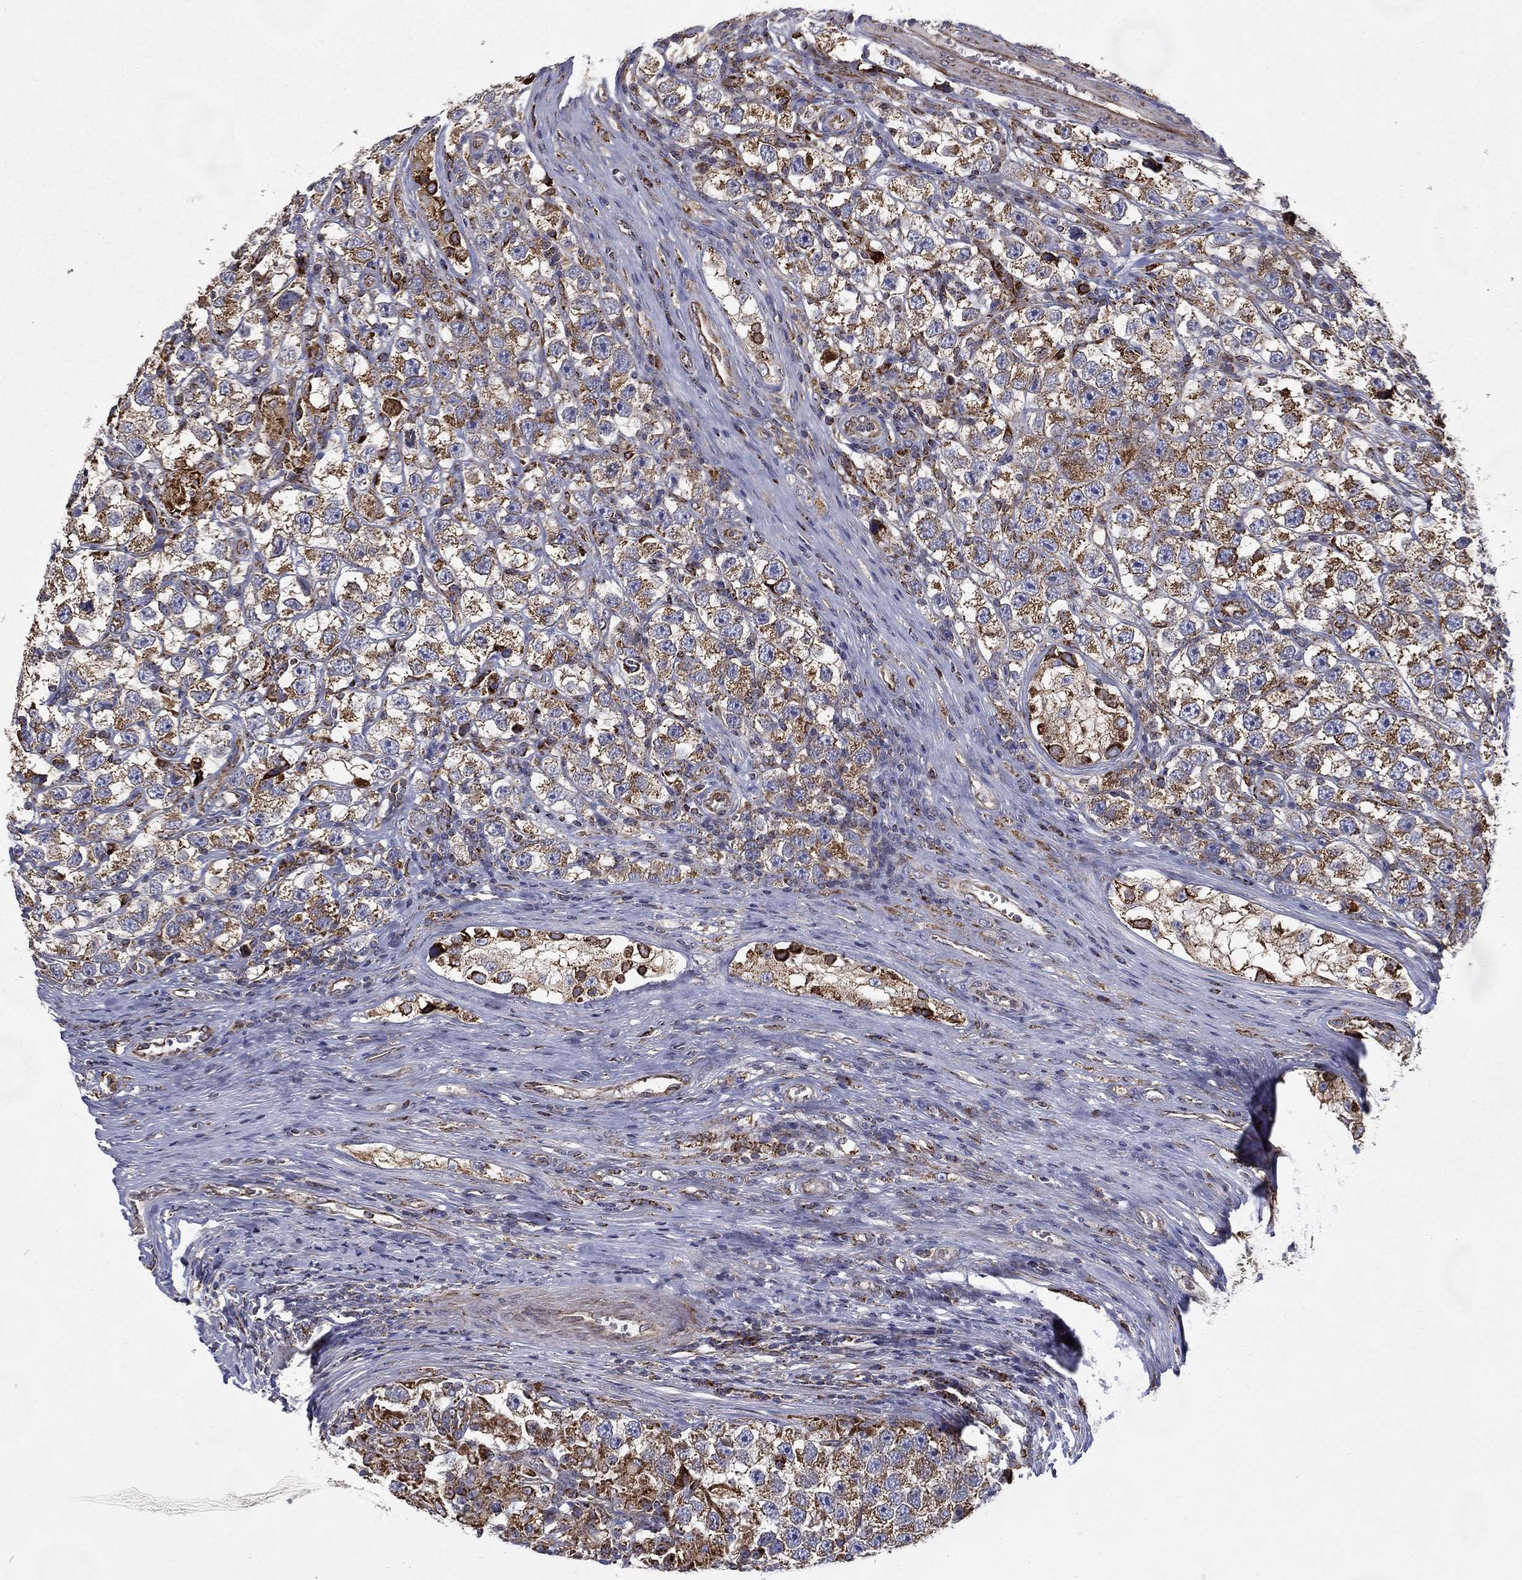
{"staining": {"intensity": "strong", "quantity": "25%-75%", "location": "cytoplasmic/membranous"}, "tissue": "testis cancer", "cell_type": "Tumor cells", "image_type": "cancer", "snomed": [{"axis": "morphology", "description": "Seminoma, NOS"}, {"axis": "topography", "description": "Testis"}], "caption": "Seminoma (testis) was stained to show a protein in brown. There is high levels of strong cytoplasmic/membranous staining in approximately 25%-75% of tumor cells. The staining is performed using DAB brown chromogen to label protein expression. The nuclei are counter-stained blue using hematoxylin.", "gene": "MT-CYB", "patient": {"sex": "male", "age": 26}}